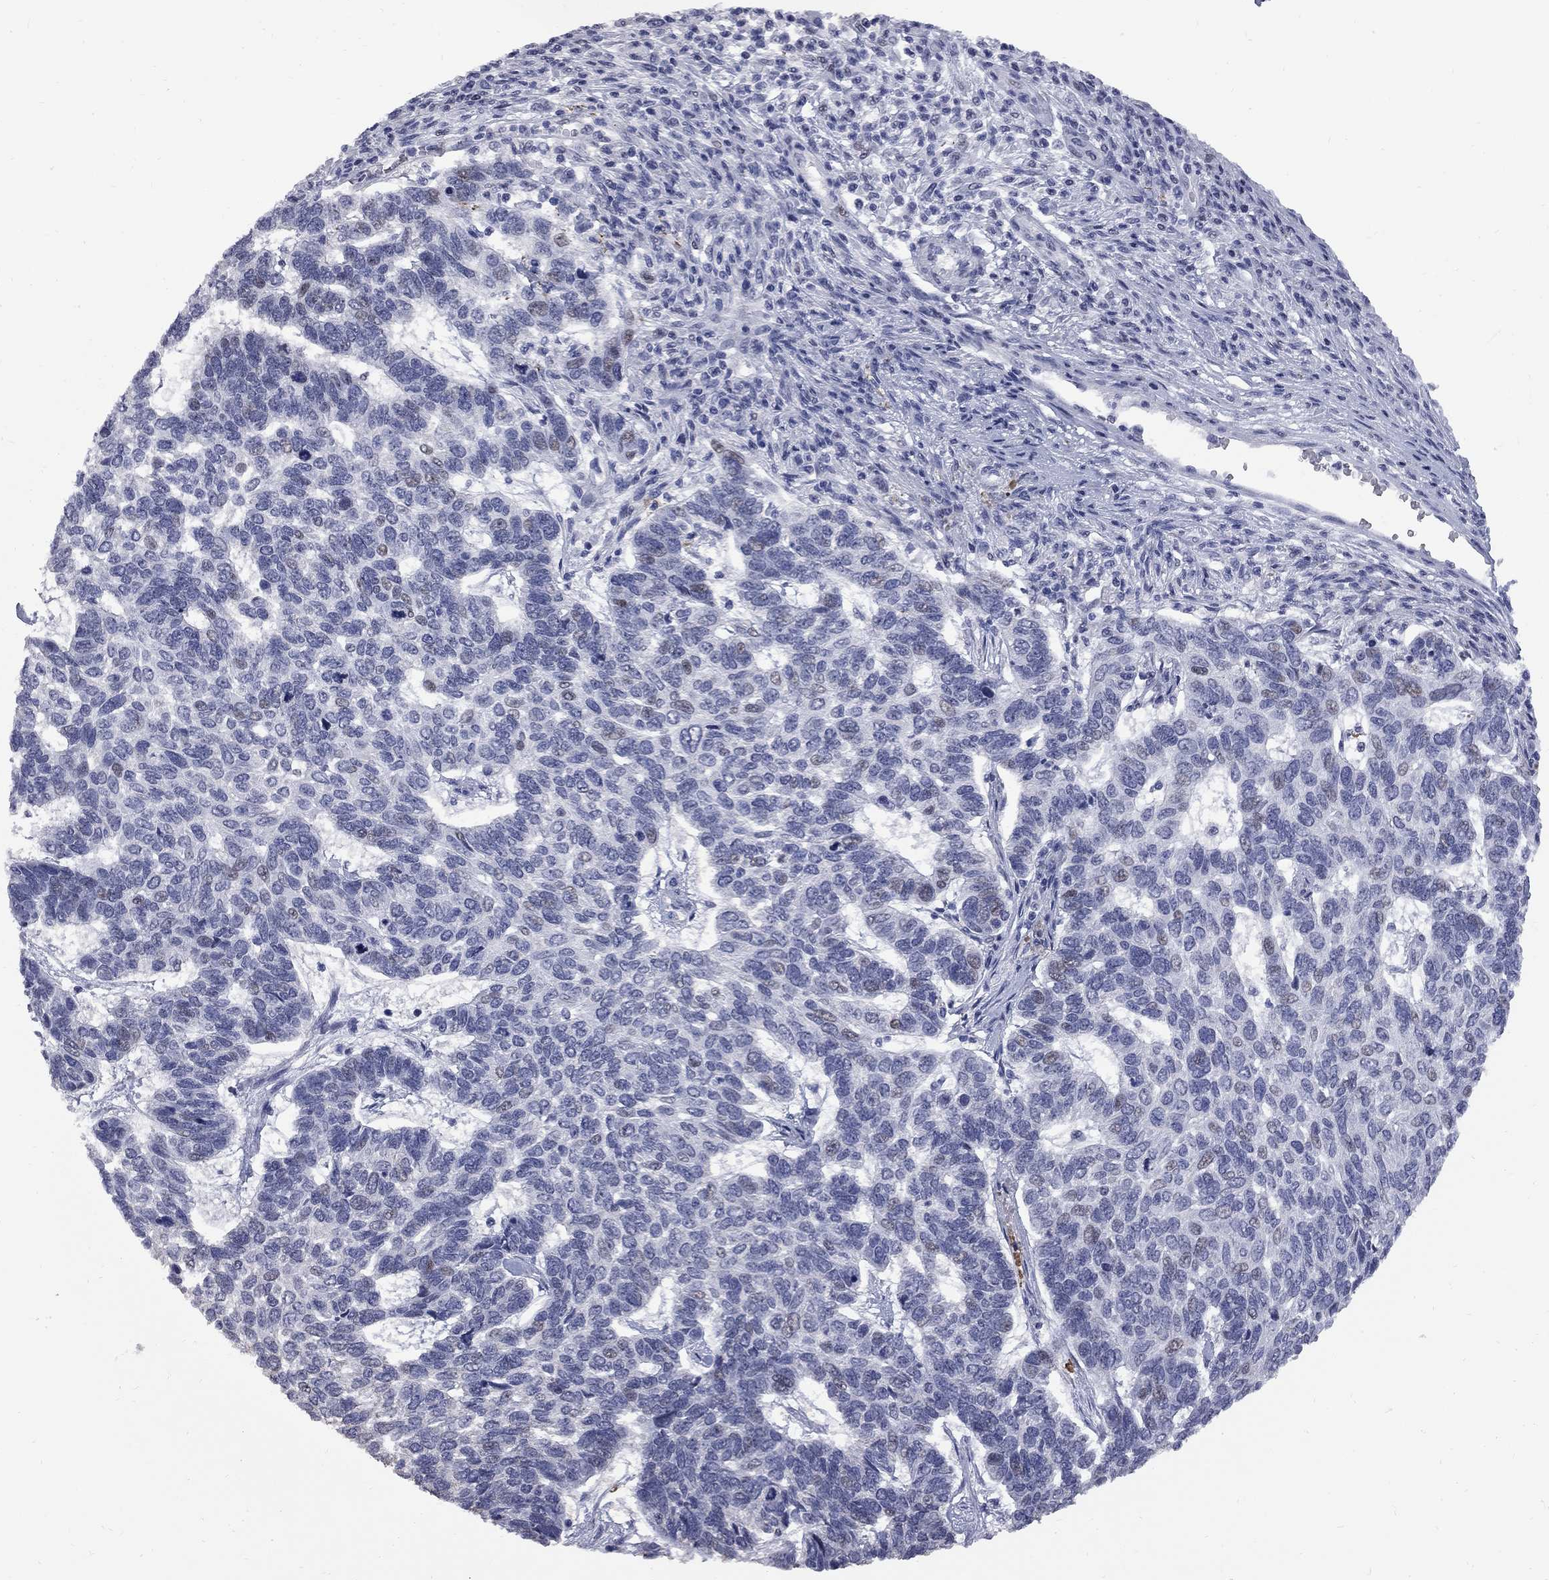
{"staining": {"intensity": "weak", "quantity": "<25%", "location": "nuclear"}, "tissue": "skin cancer", "cell_type": "Tumor cells", "image_type": "cancer", "snomed": [{"axis": "morphology", "description": "Basal cell carcinoma"}, {"axis": "topography", "description": "Skin"}], "caption": "A histopathology image of human skin basal cell carcinoma is negative for staining in tumor cells.", "gene": "ZNF154", "patient": {"sex": "female", "age": 65}}